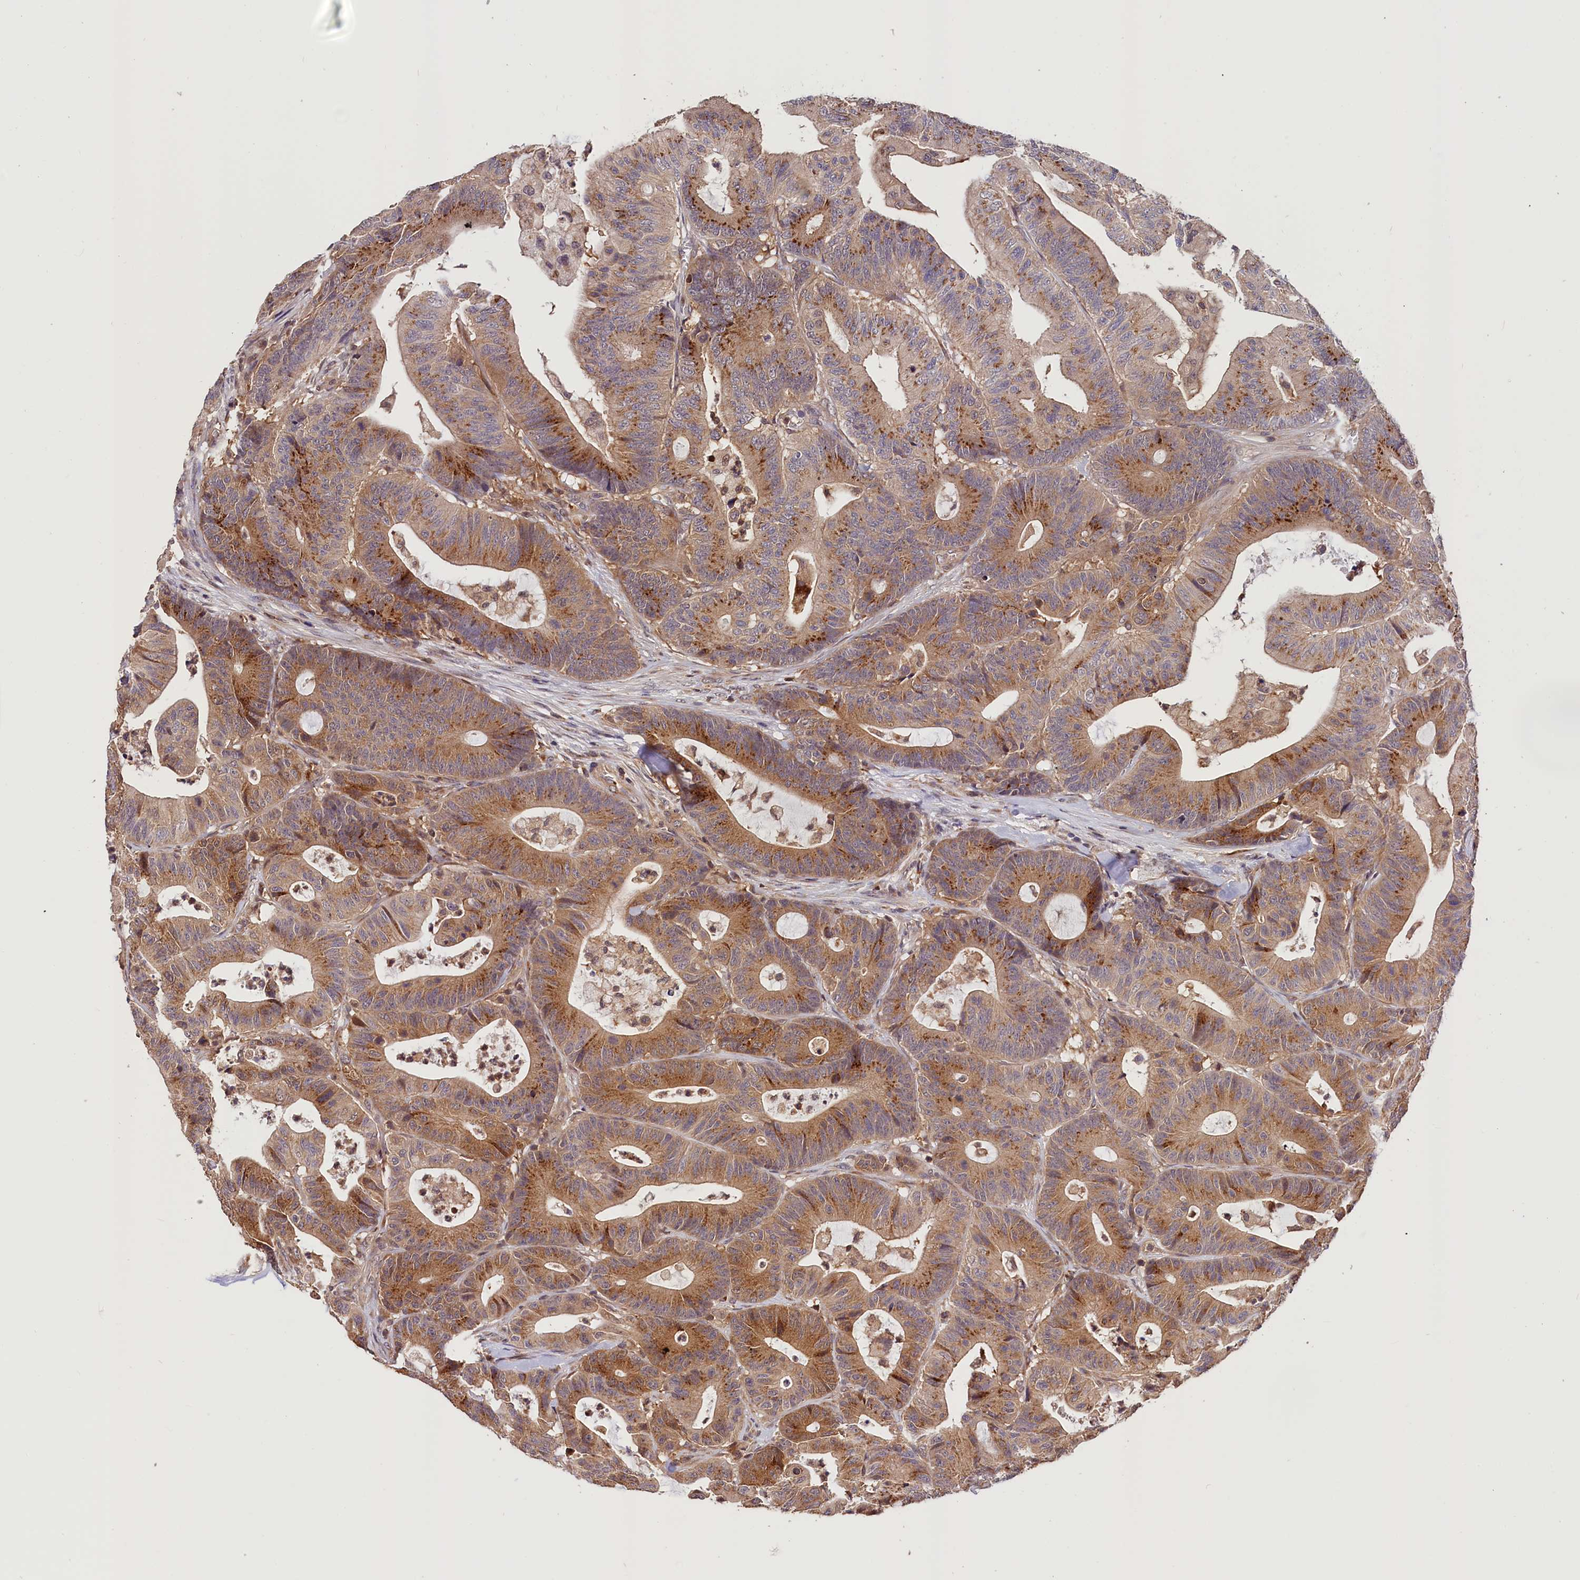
{"staining": {"intensity": "moderate", "quantity": ">75%", "location": "cytoplasmic/membranous"}, "tissue": "colorectal cancer", "cell_type": "Tumor cells", "image_type": "cancer", "snomed": [{"axis": "morphology", "description": "Adenocarcinoma, NOS"}, {"axis": "topography", "description": "Colon"}], "caption": "Tumor cells show medium levels of moderate cytoplasmic/membranous staining in about >75% of cells in adenocarcinoma (colorectal).", "gene": "CHORDC1", "patient": {"sex": "female", "age": 84}}